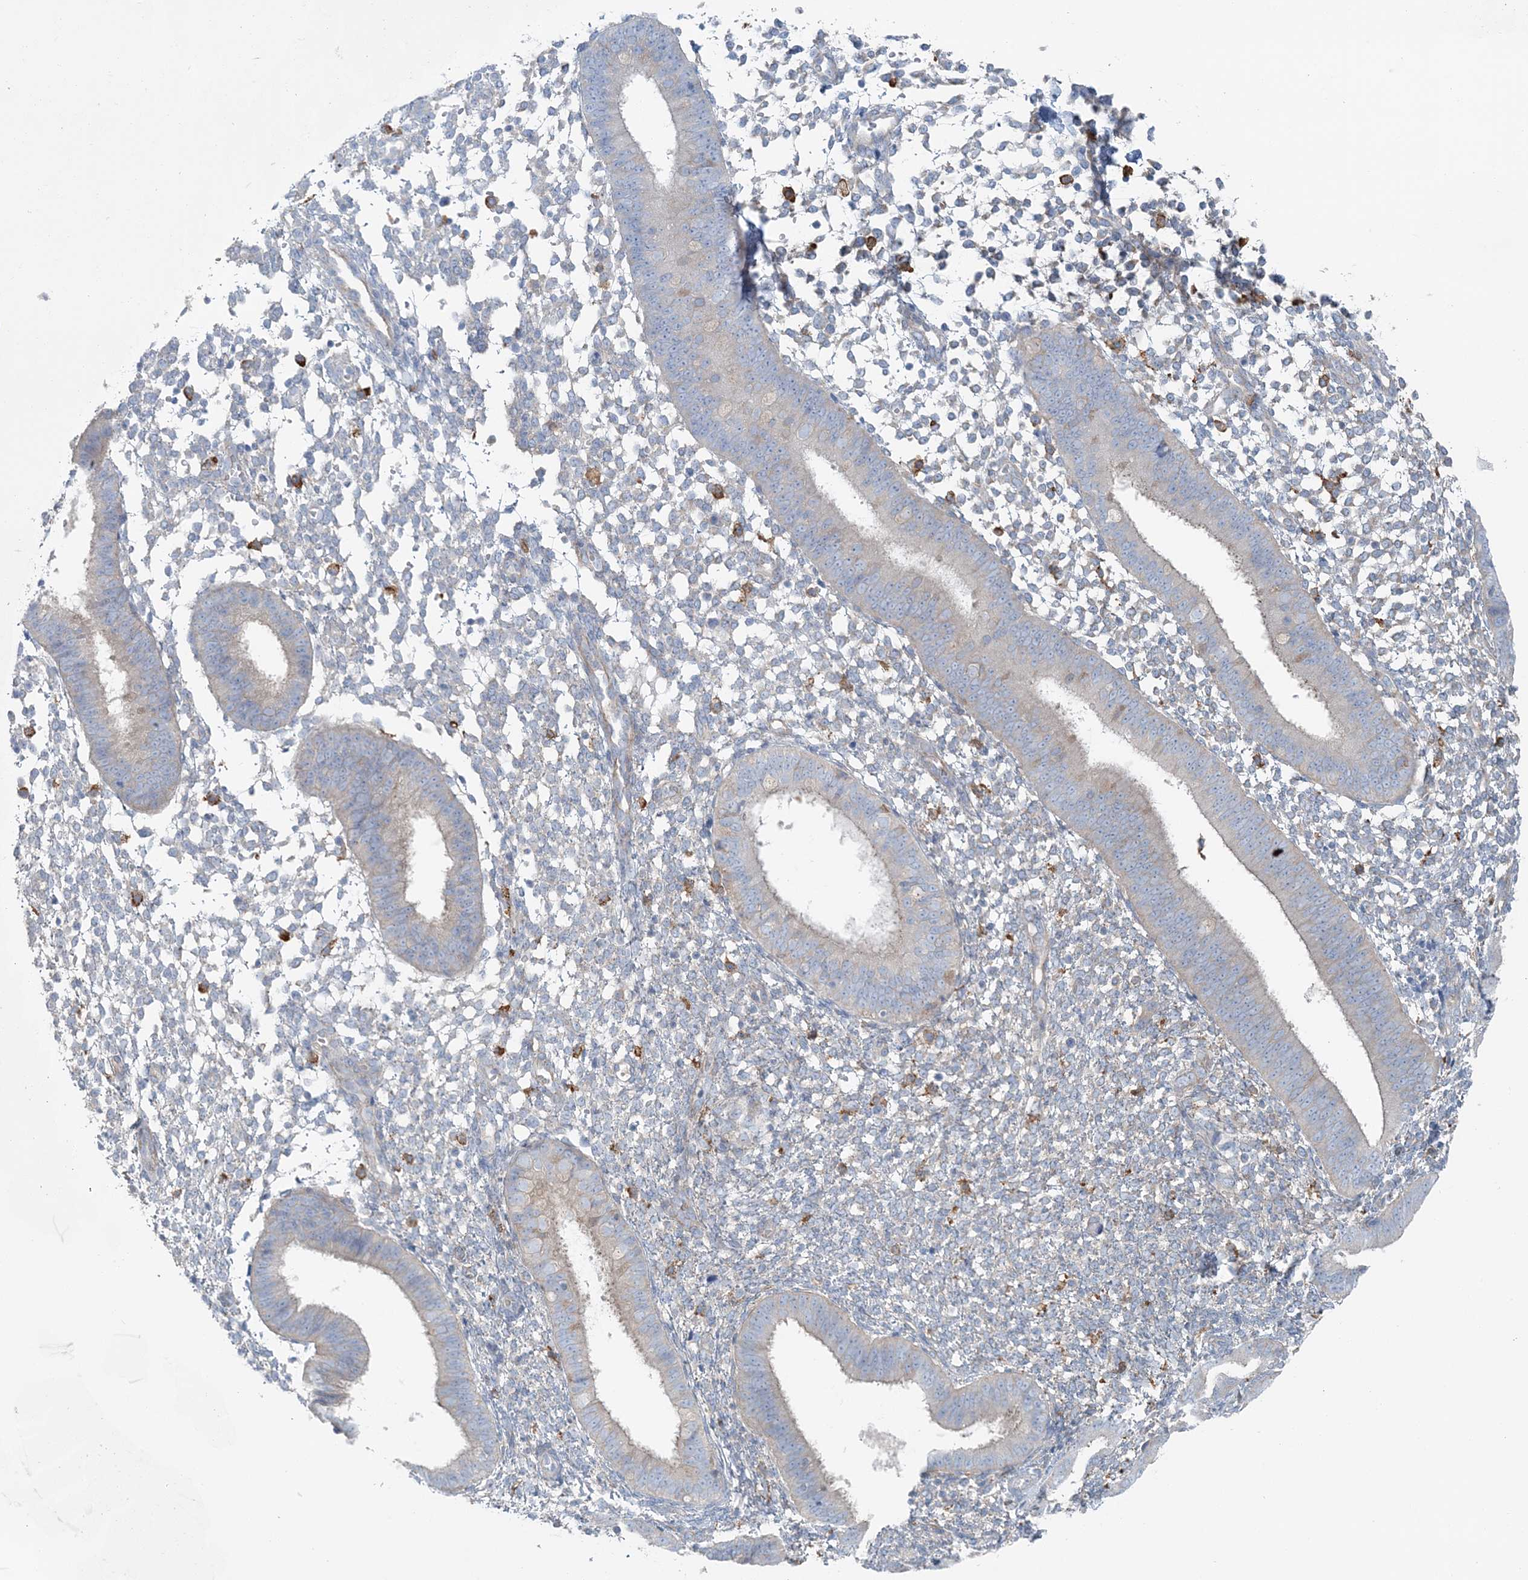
{"staining": {"intensity": "negative", "quantity": "none", "location": "none"}, "tissue": "endometrium", "cell_type": "Cells in endometrial stroma", "image_type": "normal", "snomed": [{"axis": "morphology", "description": "Normal tissue, NOS"}, {"axis": "topography", "description": "Uterus"}, {"axis": "topography", "description": "Endometrium"}], "caption": "The photomicrograph demonstrates no significant staining in cells in endometrial stroma of endometrium.", "gene": "SNX2", "patient": {"sex": "female", "age": 48}}